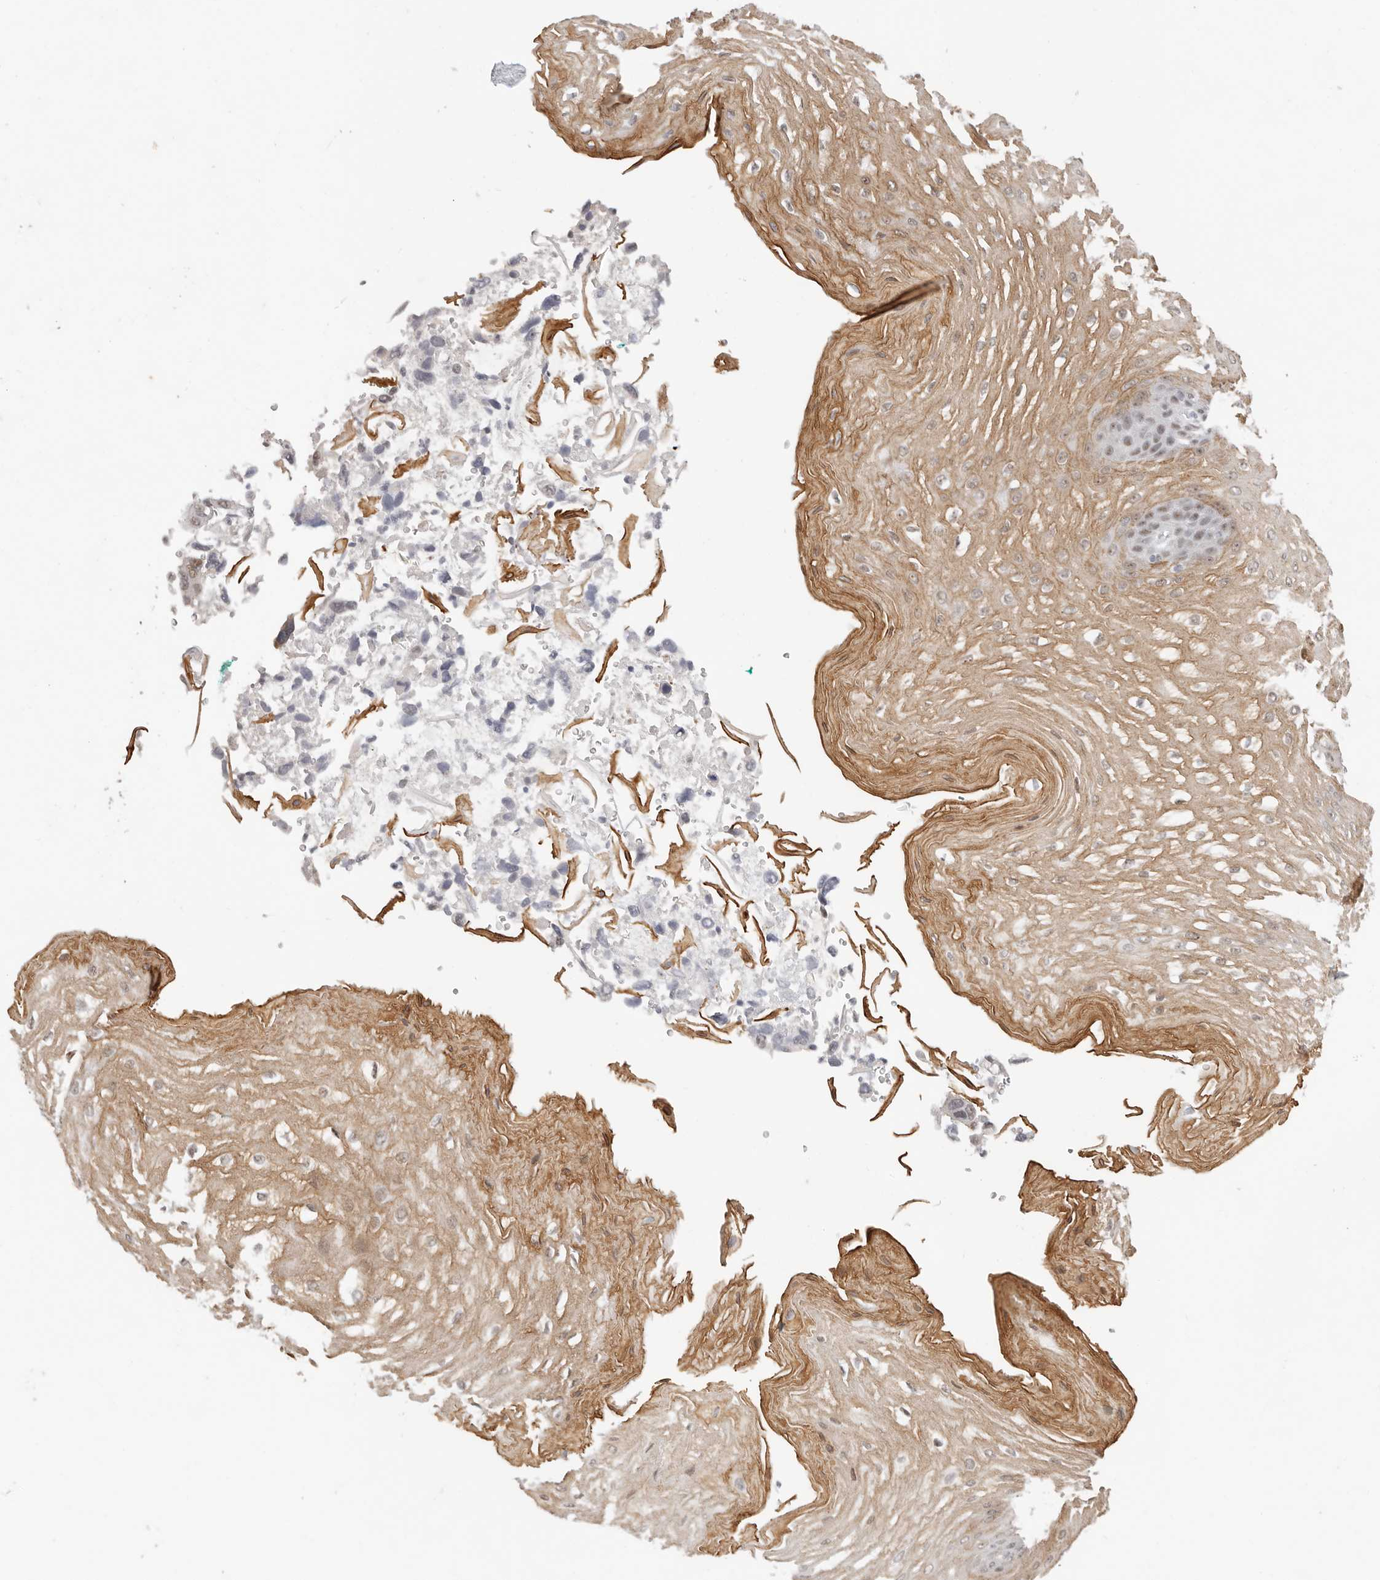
{"staining": {"intensity": "moderate", "quantity": ">75%", "location": "cytoplasmic/membranous,nuclear"}, "tissue": "esophagus", "cell_type": "Squamous epithelial cells", "image_type": "normal", "snomed": [{"axis": "morphology", "description": "Normal tissue, NOS"}, {"axis": "topography", "description": "Esophagus"}], "caption": "This micrograph demonstrates immunohistochemistry (IHC) staining of benign human esophagus, with medium moderate cytoplasmic/membranous,nuclear staining in approximately >75% of squamous epithelial cells.", "gene": "LARP7", "patient": {"sex": "male", "age": 54}}